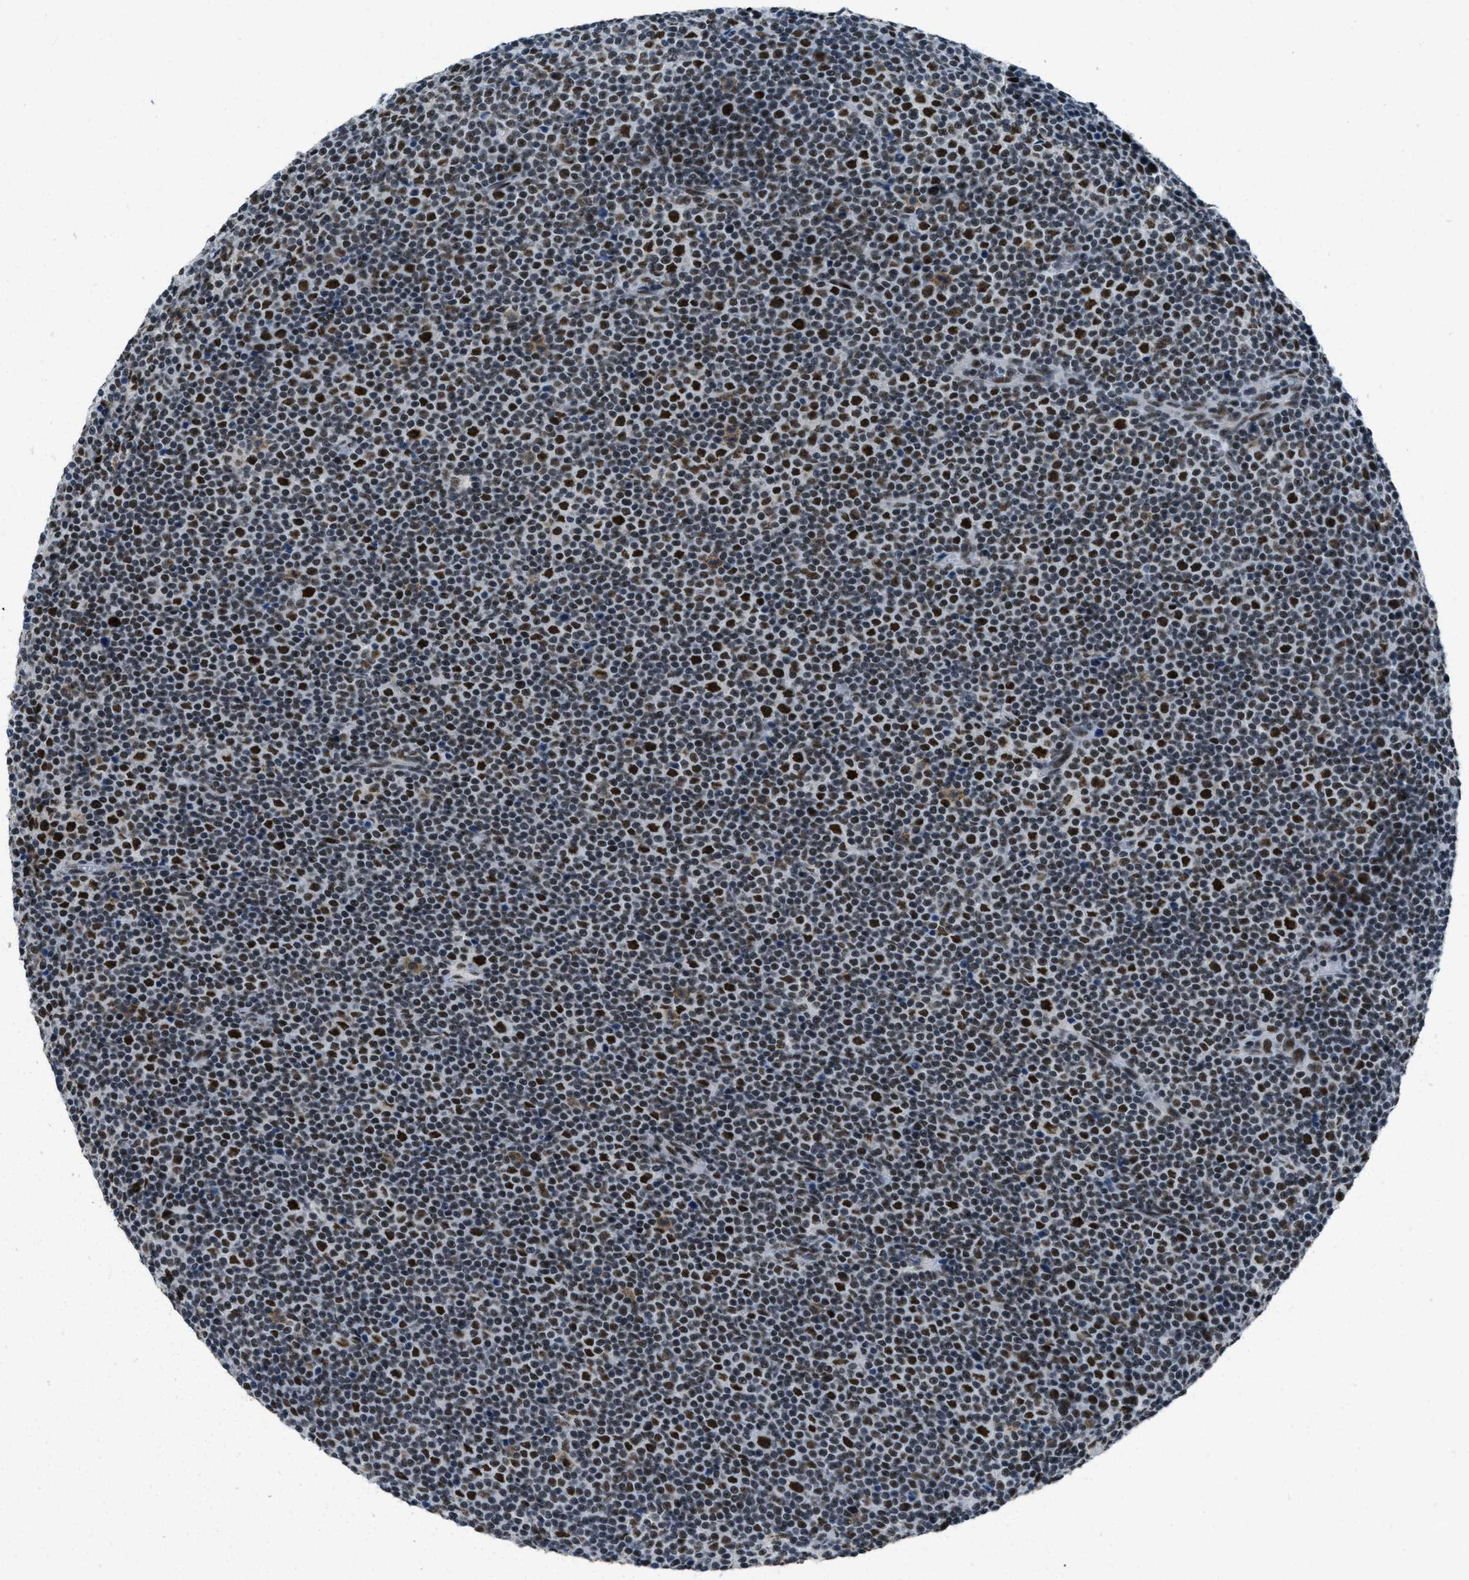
{"staining": {"intensity": "strong", "quantity": "25%-75%", "location": "nuclear"}, "tissue": "lymphoma", "cell_type": "Tumor cells", "image_type": "cancer", "snomed": [{"axis": "morphology", "description": "Malignant lymphoma, non-Hodgkin's type, Low grade"}, {"axis": "topography", "description": "Lymph node"}], "caption": "The immunohistochemical stain highlights strong nuclear expression in tumor cells of lymphoma tissue.", "gene": "GATAD2B", "patient": {"sex": "female", "age": 67}}